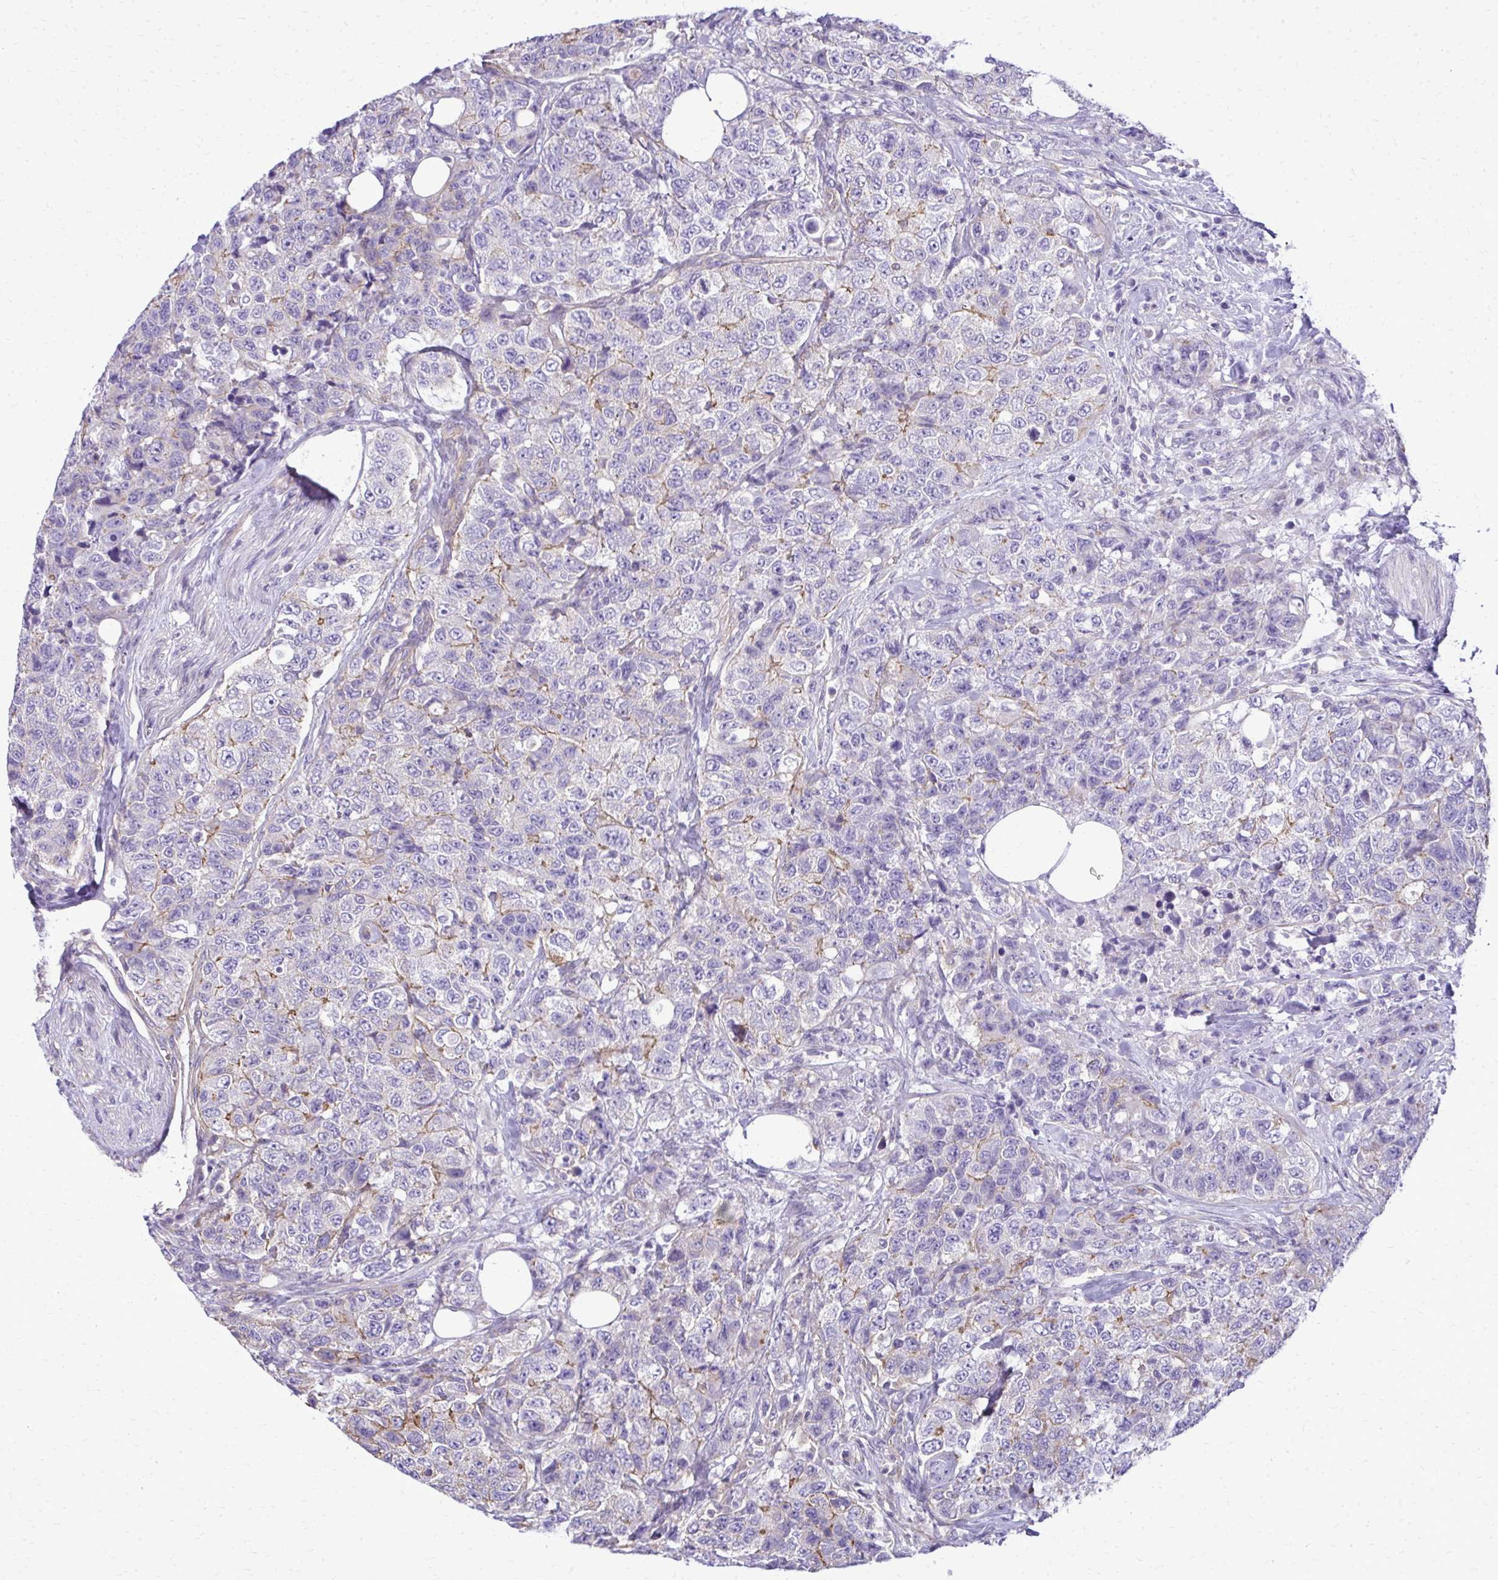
{"staining": {"intensity": "moderate", "quantity": "<25%", "location": "cytoplasmic/membranous"}, "tissue": "urothelial cancer", "cell_type": "Tumor cells", "image_type": "cancer", "snomed": [{"axis": "morphology", "description": "Urothelial carcinoma, High grade"}, {"axis": "topography", "description": "Urinary bladder"}], "caption": "IHC of high-grade urothelial carcinoma shows low levels of moderate cytoplasmic/membranous staining in about <25% of tumor cells. The staining is performed using DAB (3,3'-diaminobenzidine) brown chromogen to label protein expression. The nuclei are counter-stained blue using hematoxylin.", "gene": "RUNDC3B", "patient": {"sex": "female", "age": 78}}